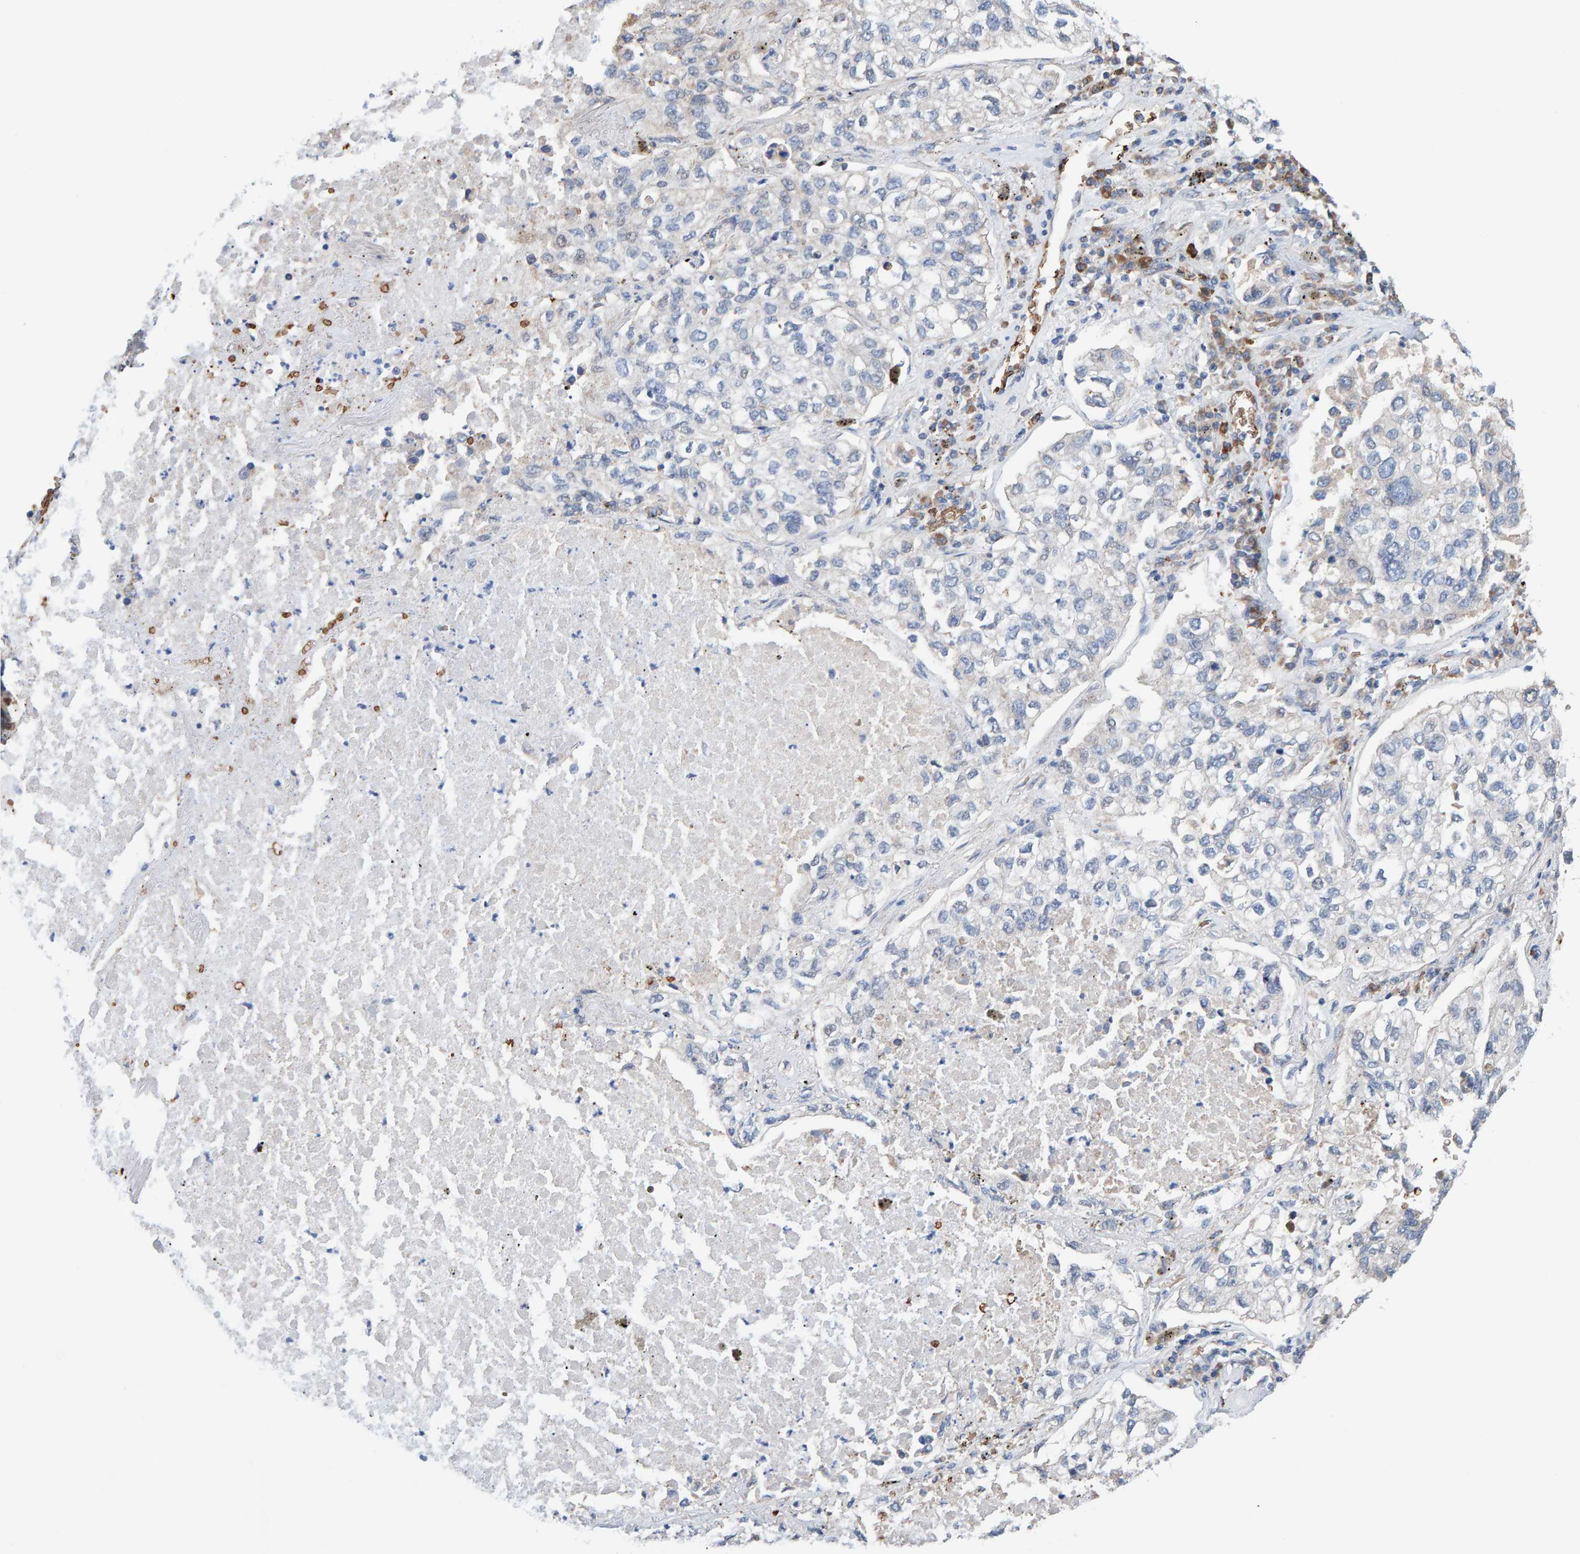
{"staining": {"intensity": "weak", "quantity": "25%-75%", "location": "cytoplasmic/membranous"}, "tissue": "lung cancer", "cell_type": "Tumor cells", "image_type": "cancer", "snomed": [{"axis": "morphology", "description": "Inflammation, NOS"}, {"axis": "morphology", "description": "Adenocarcinoma, NOS"}, {"axis": "topography", "description": "Lung"}], "caption": "A micrograph of adenocarcinoma (lung) stained for a protein reveals weak cytoplasmic/membranous brown staining in tumor cells.", "gene": "VPS9D1", "patient": {"sex": "male", "age": 63}}